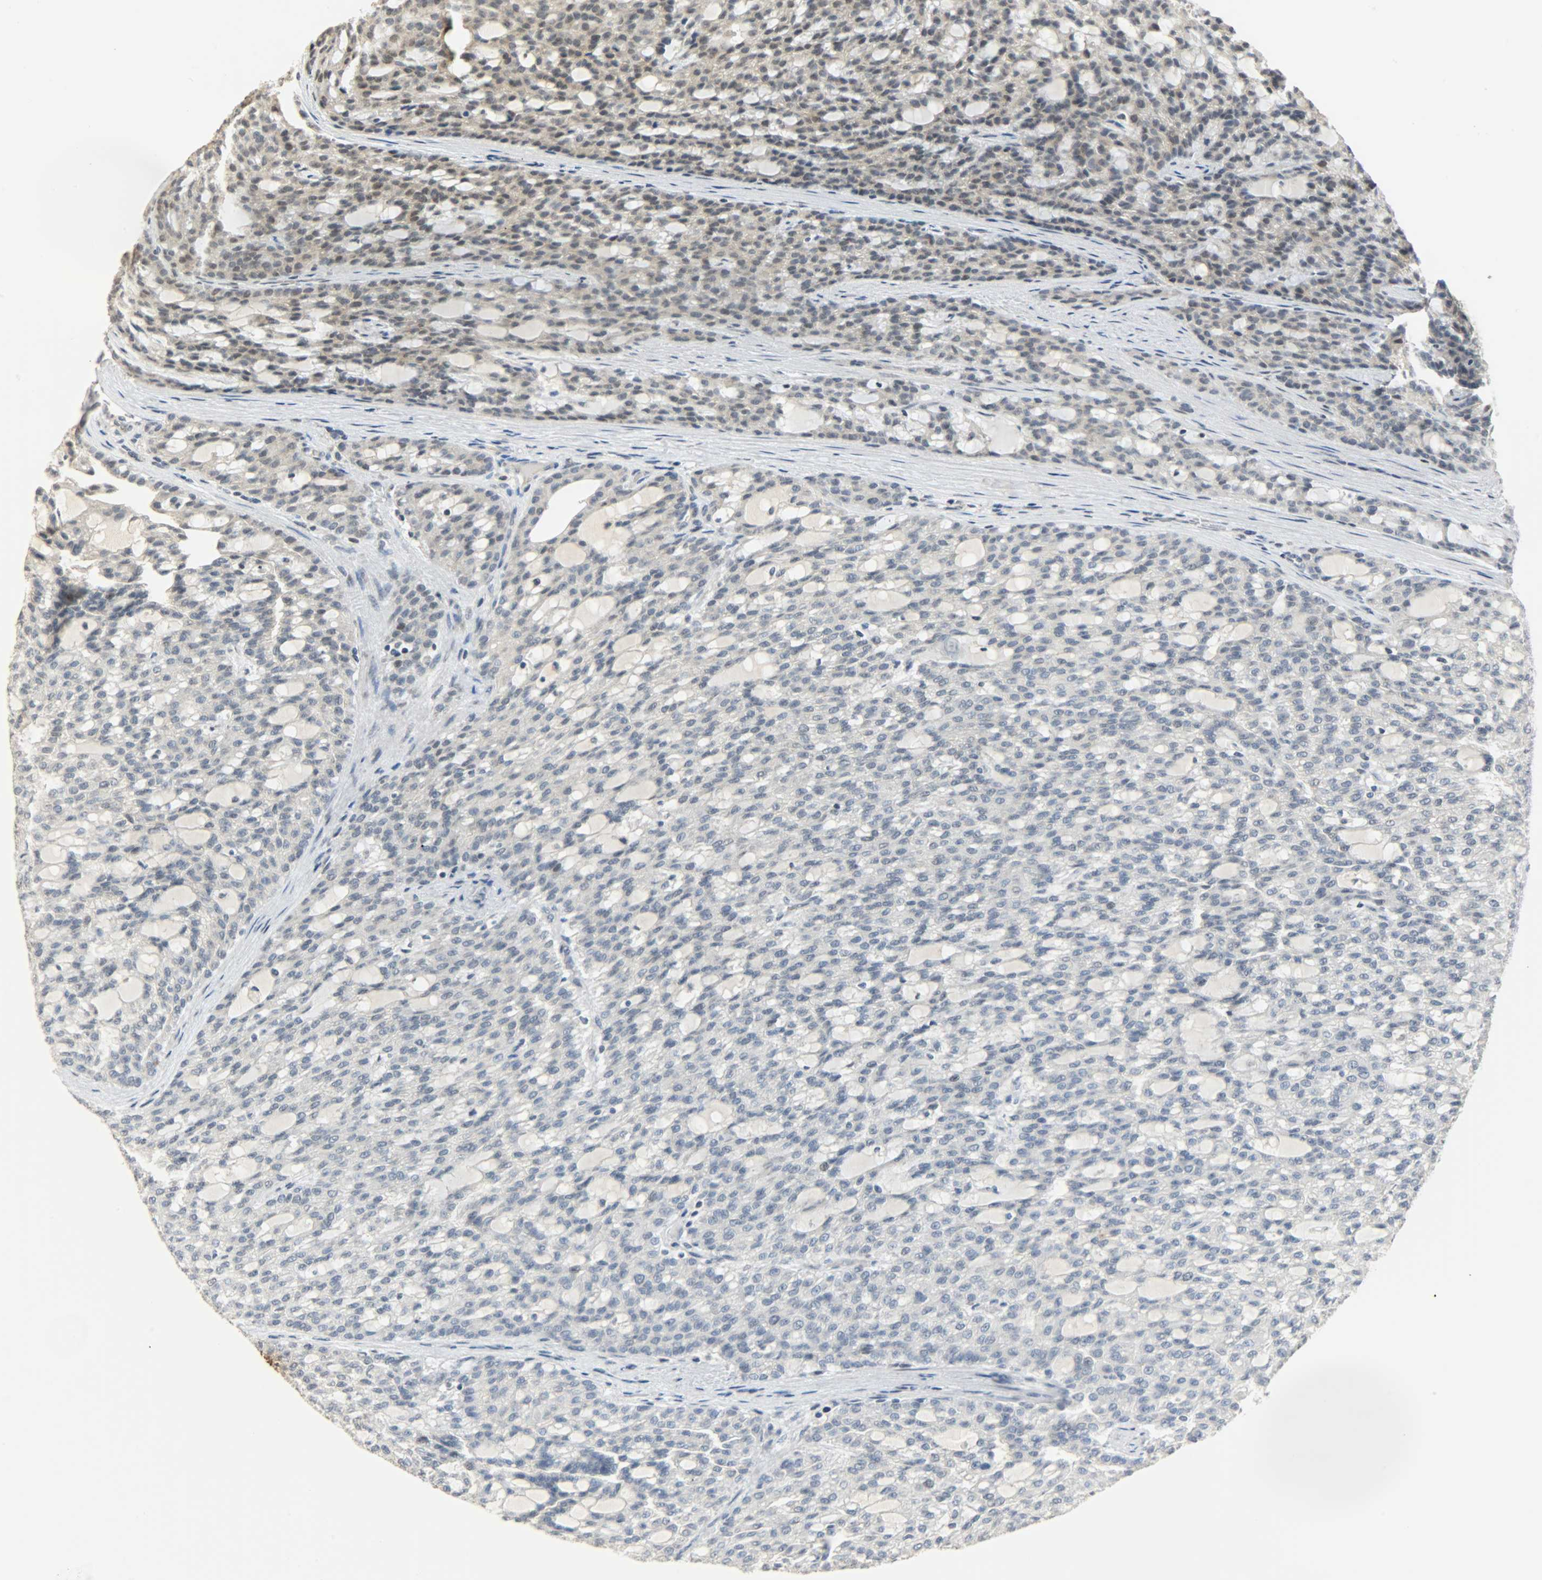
{"staining": {"intensity": "negative", "quantity": "none", "location": "none"}, "tissue": "renal cancer", "cell_type": "Tumor cells", "image_type": "cancer", "snomed": [{"axis": "morphology", "description": "Adenocarcinoma, NOS"}, {"axis": "topography", "description": "Kidney"}], "caption": "A micrograph of renal cancer (adenocarcinoma) stained for a protein exhibits no brown staining in tumor cells.", "gene": "DNAJB6", "patient": {"sex": "male", "age": 63}}